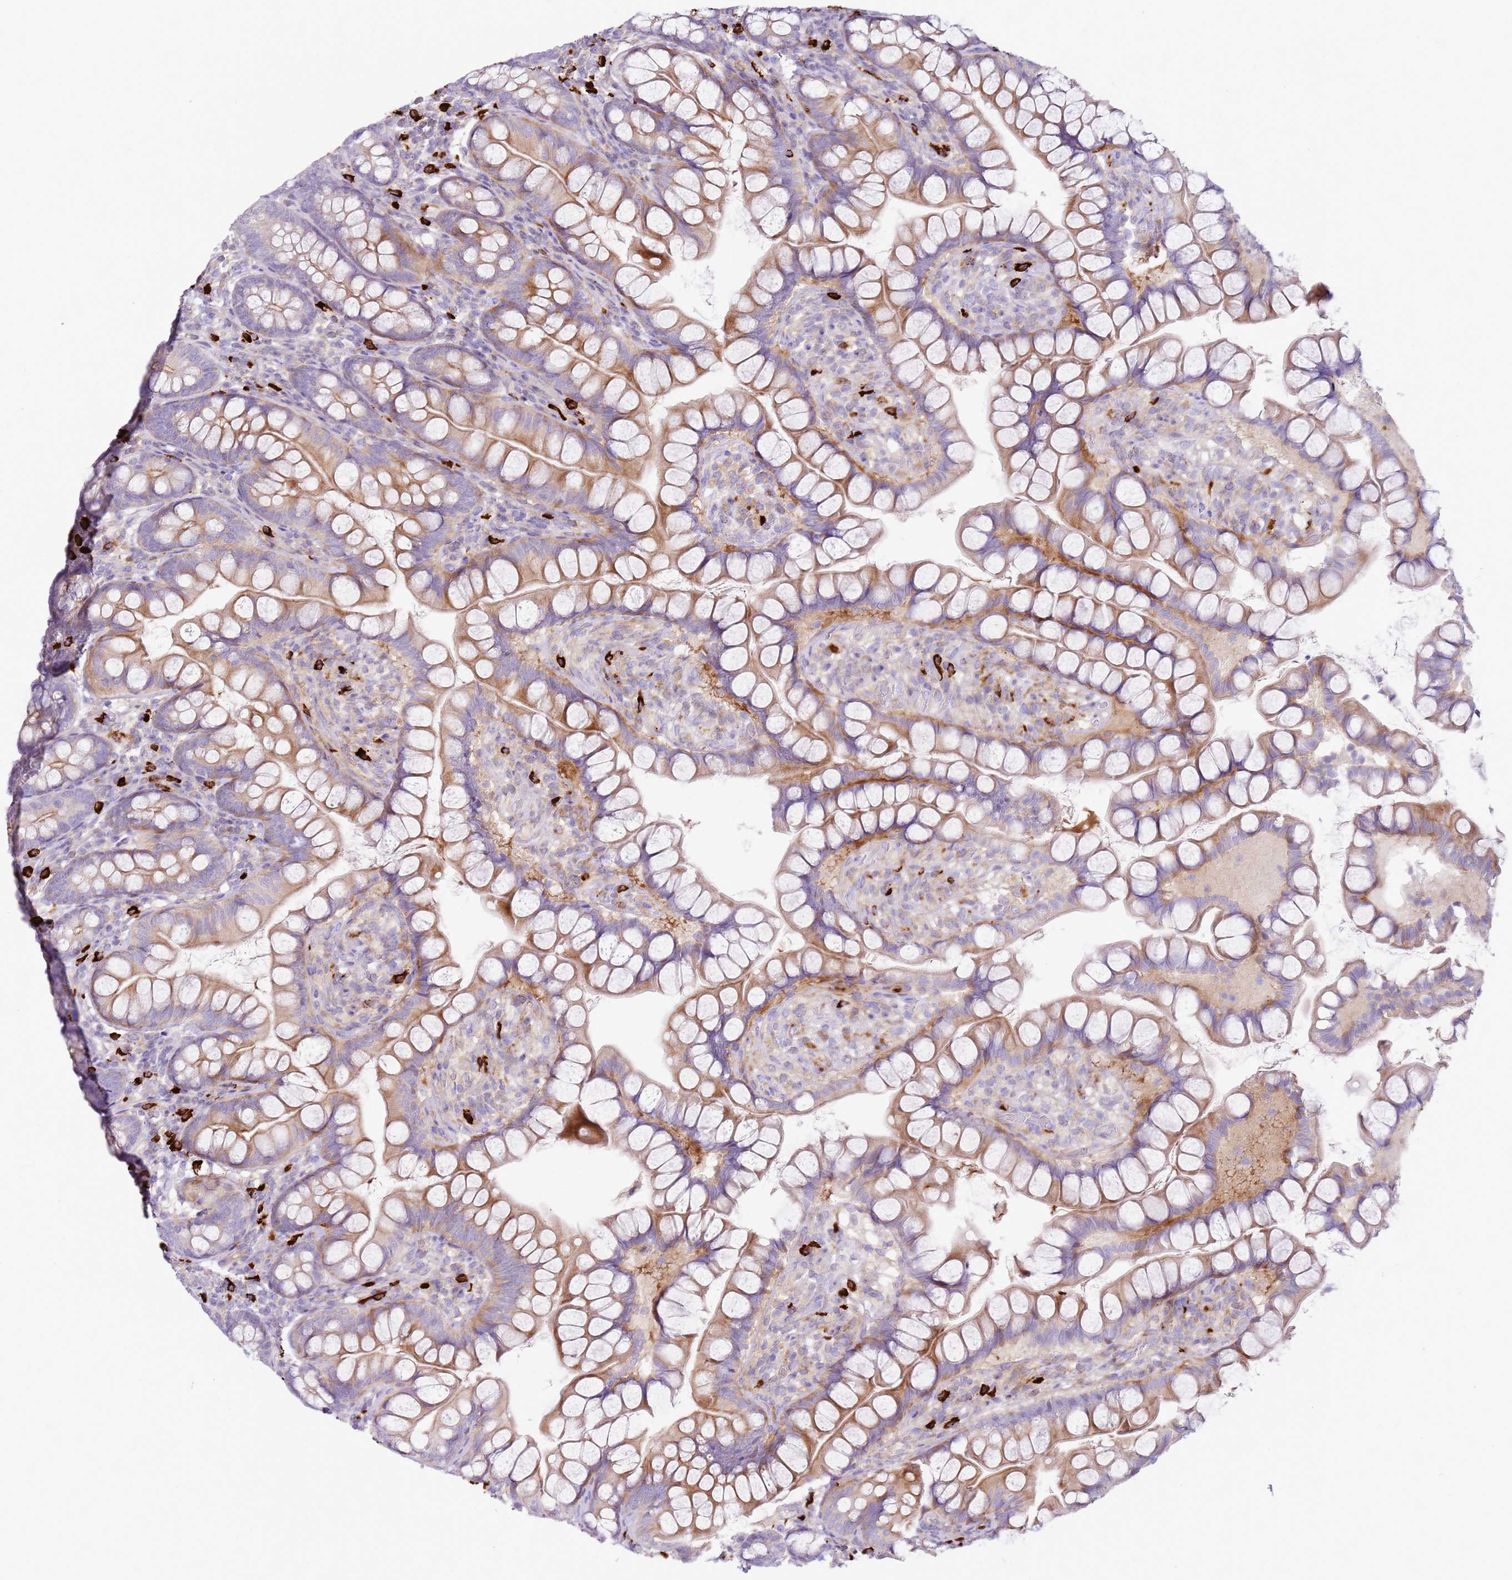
{"staining": {"intensity": "weak", "quantity": ">75%", "location": "cytoplasmic/membranous"}, "tissue": "small intestine", "cell_type": "Glandular cells", "image_type": "normal", "snomed": [{"axis": "morphology", "description": "Normal tissue, NOS"}, {"axis": "topography", "description": "Small intestine"}], "caption": "Small intestine was stained to show a protein in brown. There is low levels of weak cytoplasmic/membranous positivity in about >75% of glandular cells. (Stains: DAB in brown, nuclei in blue, Microscopy: brightfield microscopy at high magnification).", "gene": "FPR1", "patient": {"sex": "male", "age": 70}}